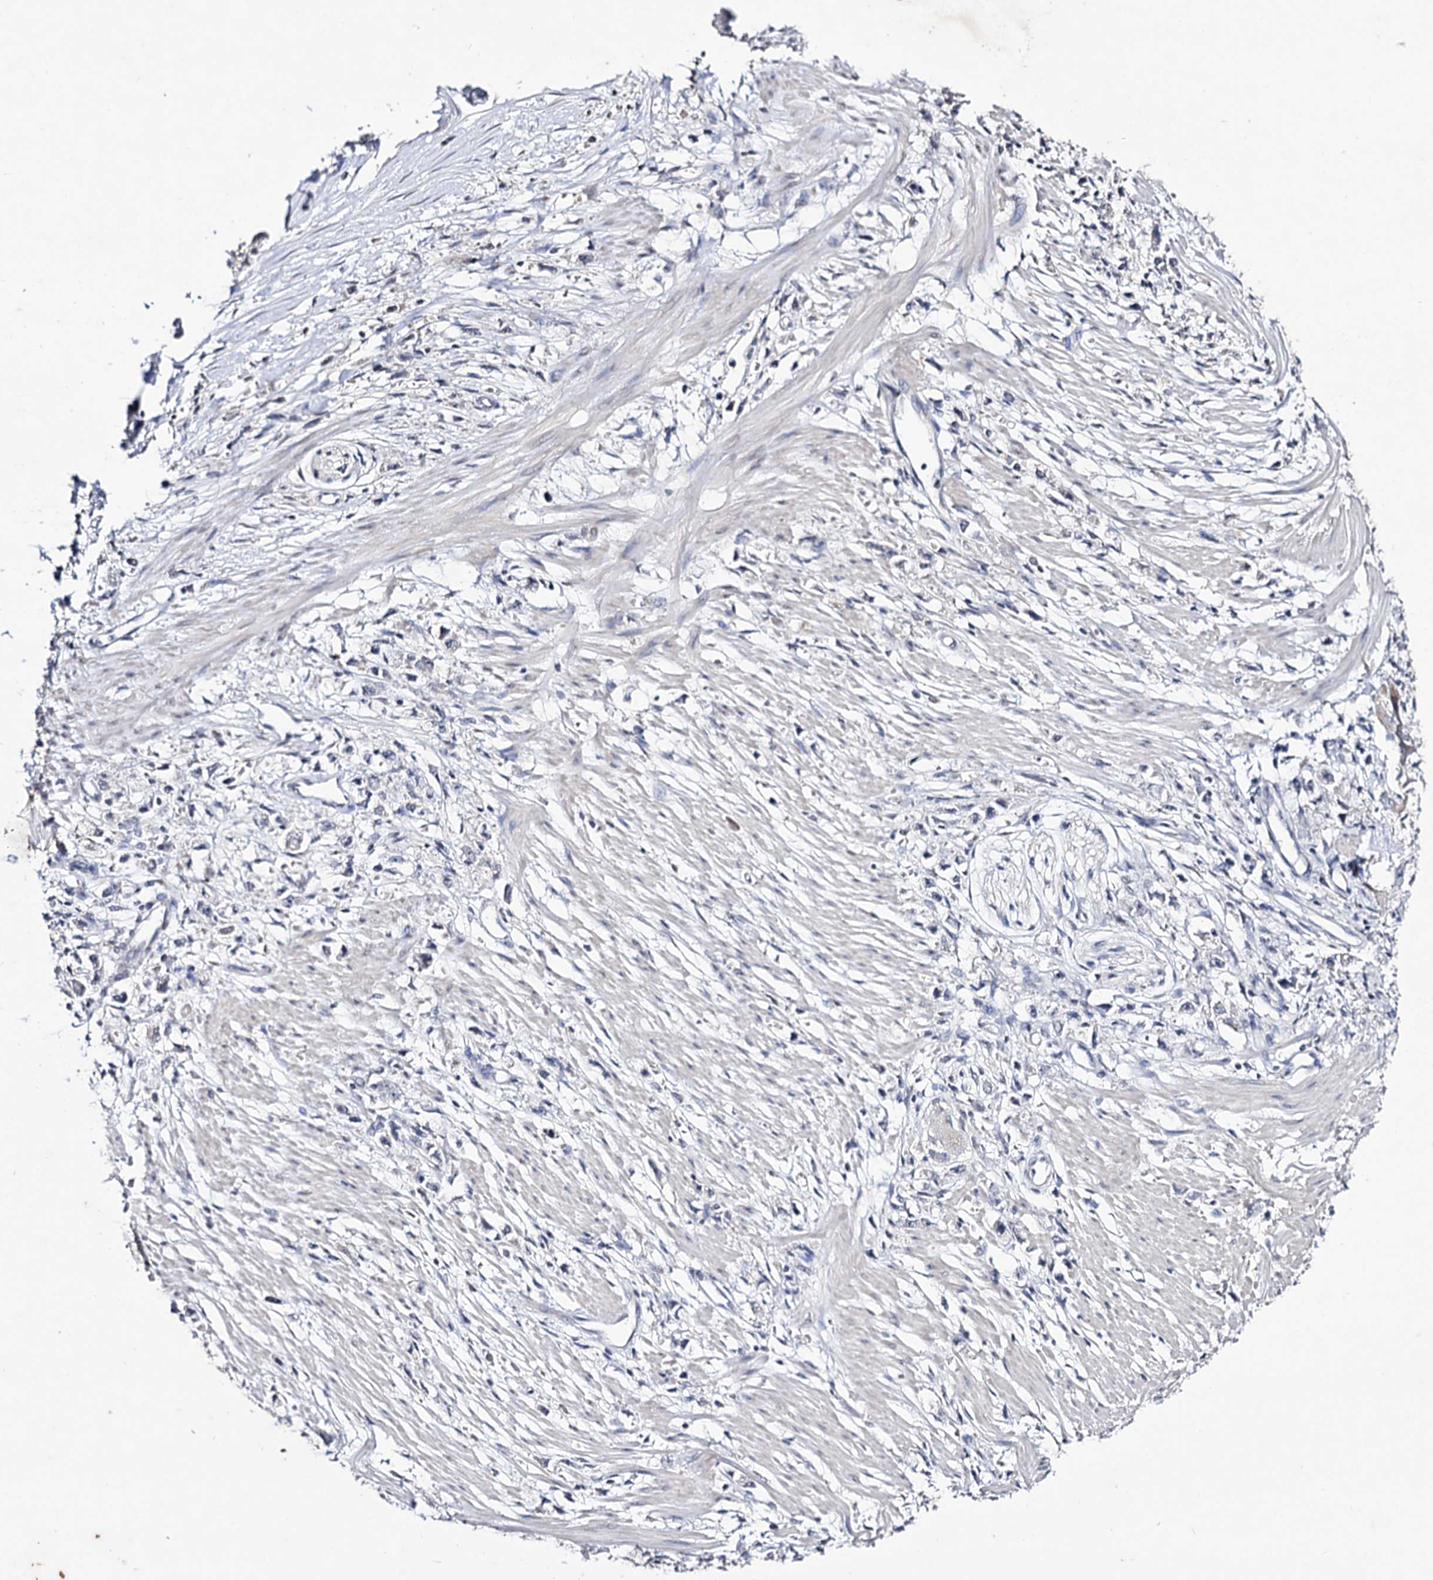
{"staining": {"intensity": "negative", "quantity": "none", "location": "none"}, "tissue": "stomach cancer", "cell_type": "Tumor cells", "image_type": "cancer", "snomed": [{"axis": "morphology", "description": "Adenocarcinoma, NOS"}, {"axis": "topography", "description": "Stomach"}], "caption": "Micrograph shows no protein positivity in tumor cells of stomach cancer tissue. (DAB IHC with hematoxylin counter stain).", "gene": "PLIN1", "patient": {"sex": "female", "age": 59}}